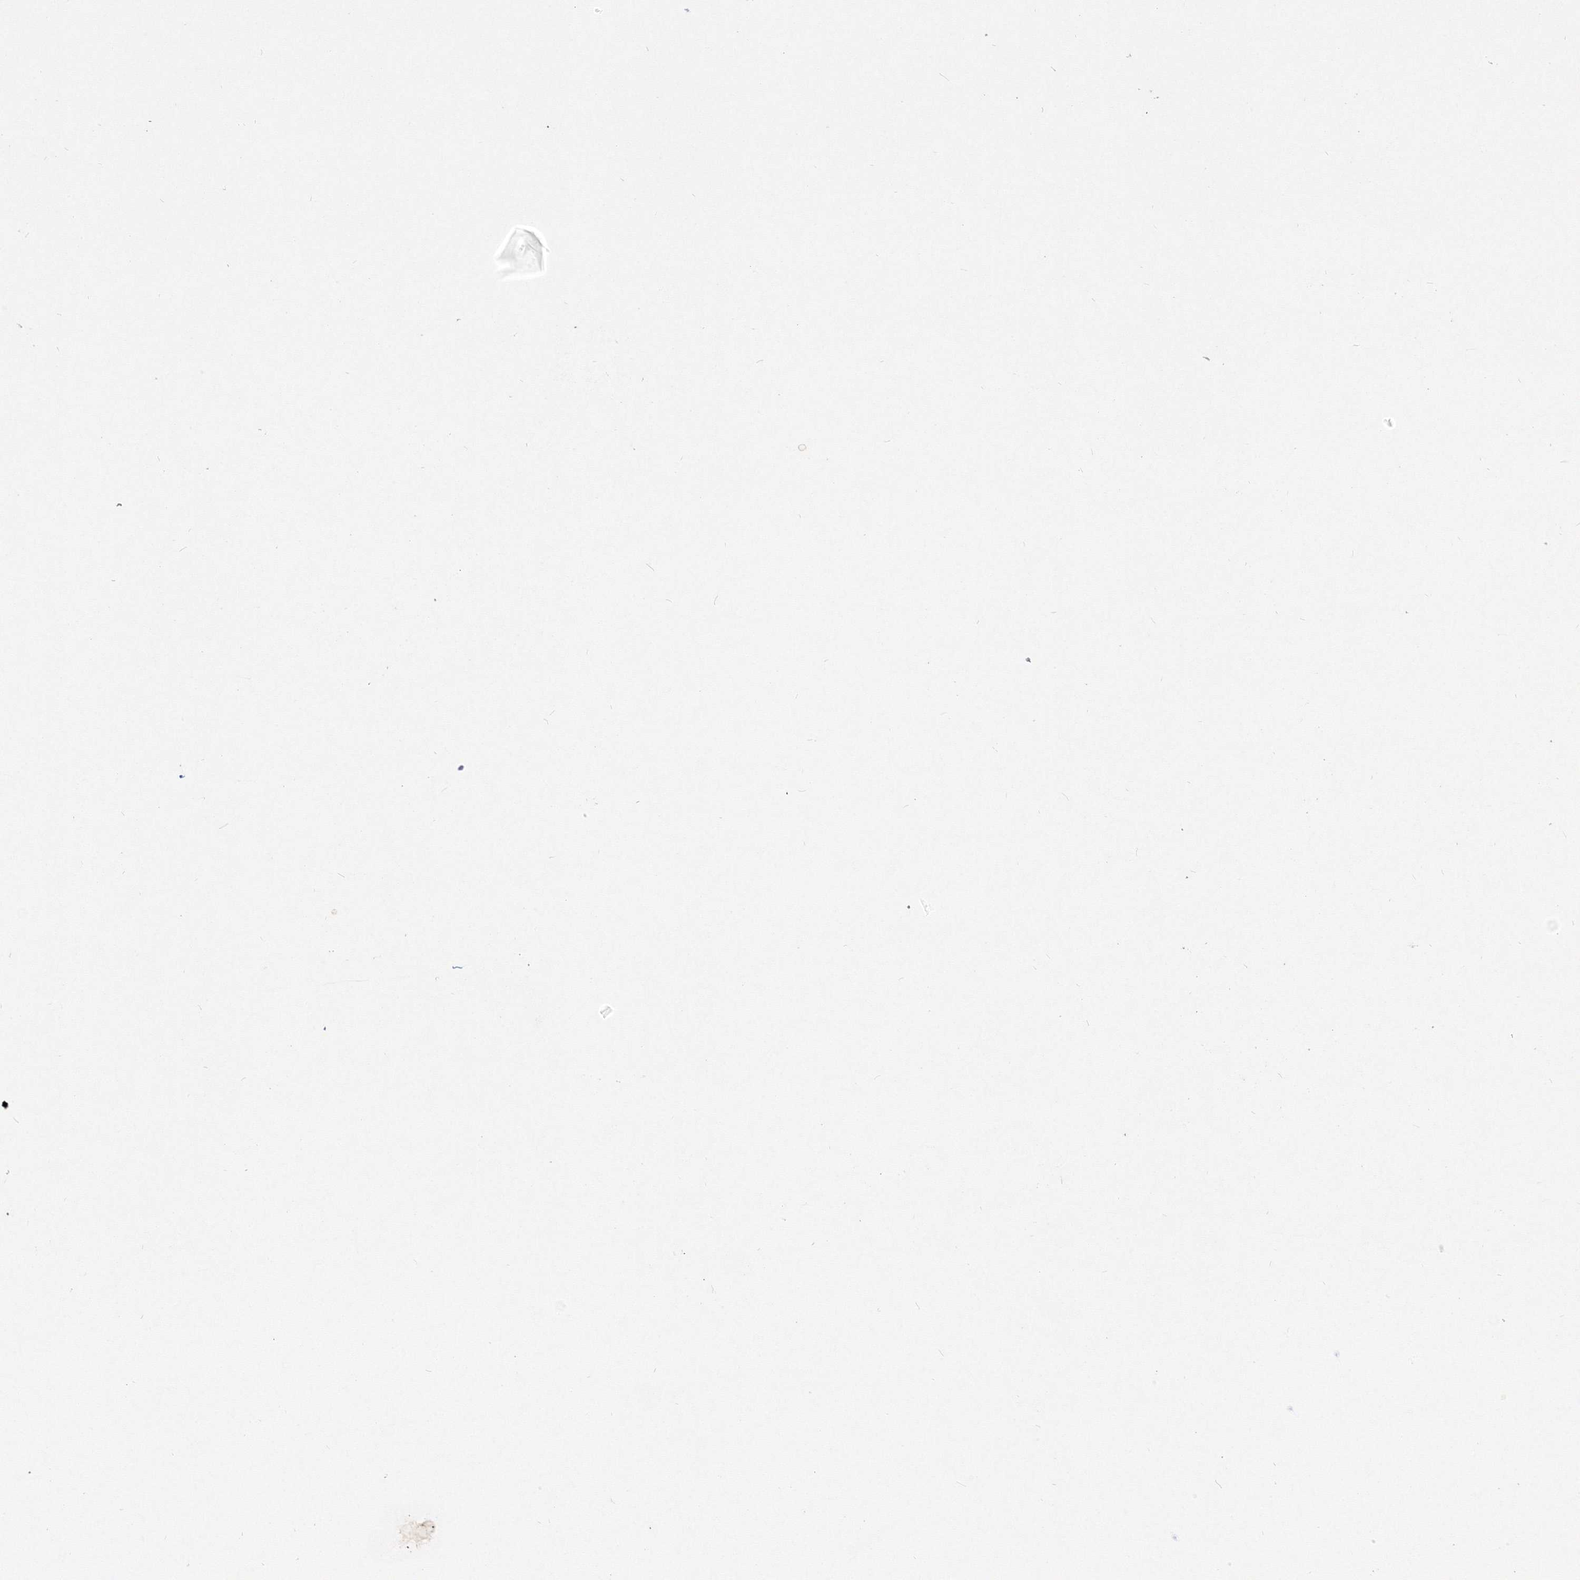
{"staining": {"intensity": "negative", "quantity": "none", "location": "none"}, "tissue": "adipose tissue", "cell_type": "Adipocytes", "image_type": "normal", "snomed": [{"axis": "morphology", "description": "Normal tissue, NOS"}, {"axis": "morphology", "description": "Basal cell carcinoma"}, {"axis": "topography", "description": "Cartilage tissue"}, {"axis": "topography", "description": "Nasopharynx"}, {"axis": "topography", "description": "Oral tissue"}], "caption": "The micrograph reveals no significant expression in adipocytes of adipose tissue.", "gene": "GRSF1", "patient": {"sex": "female", "age": 77}}